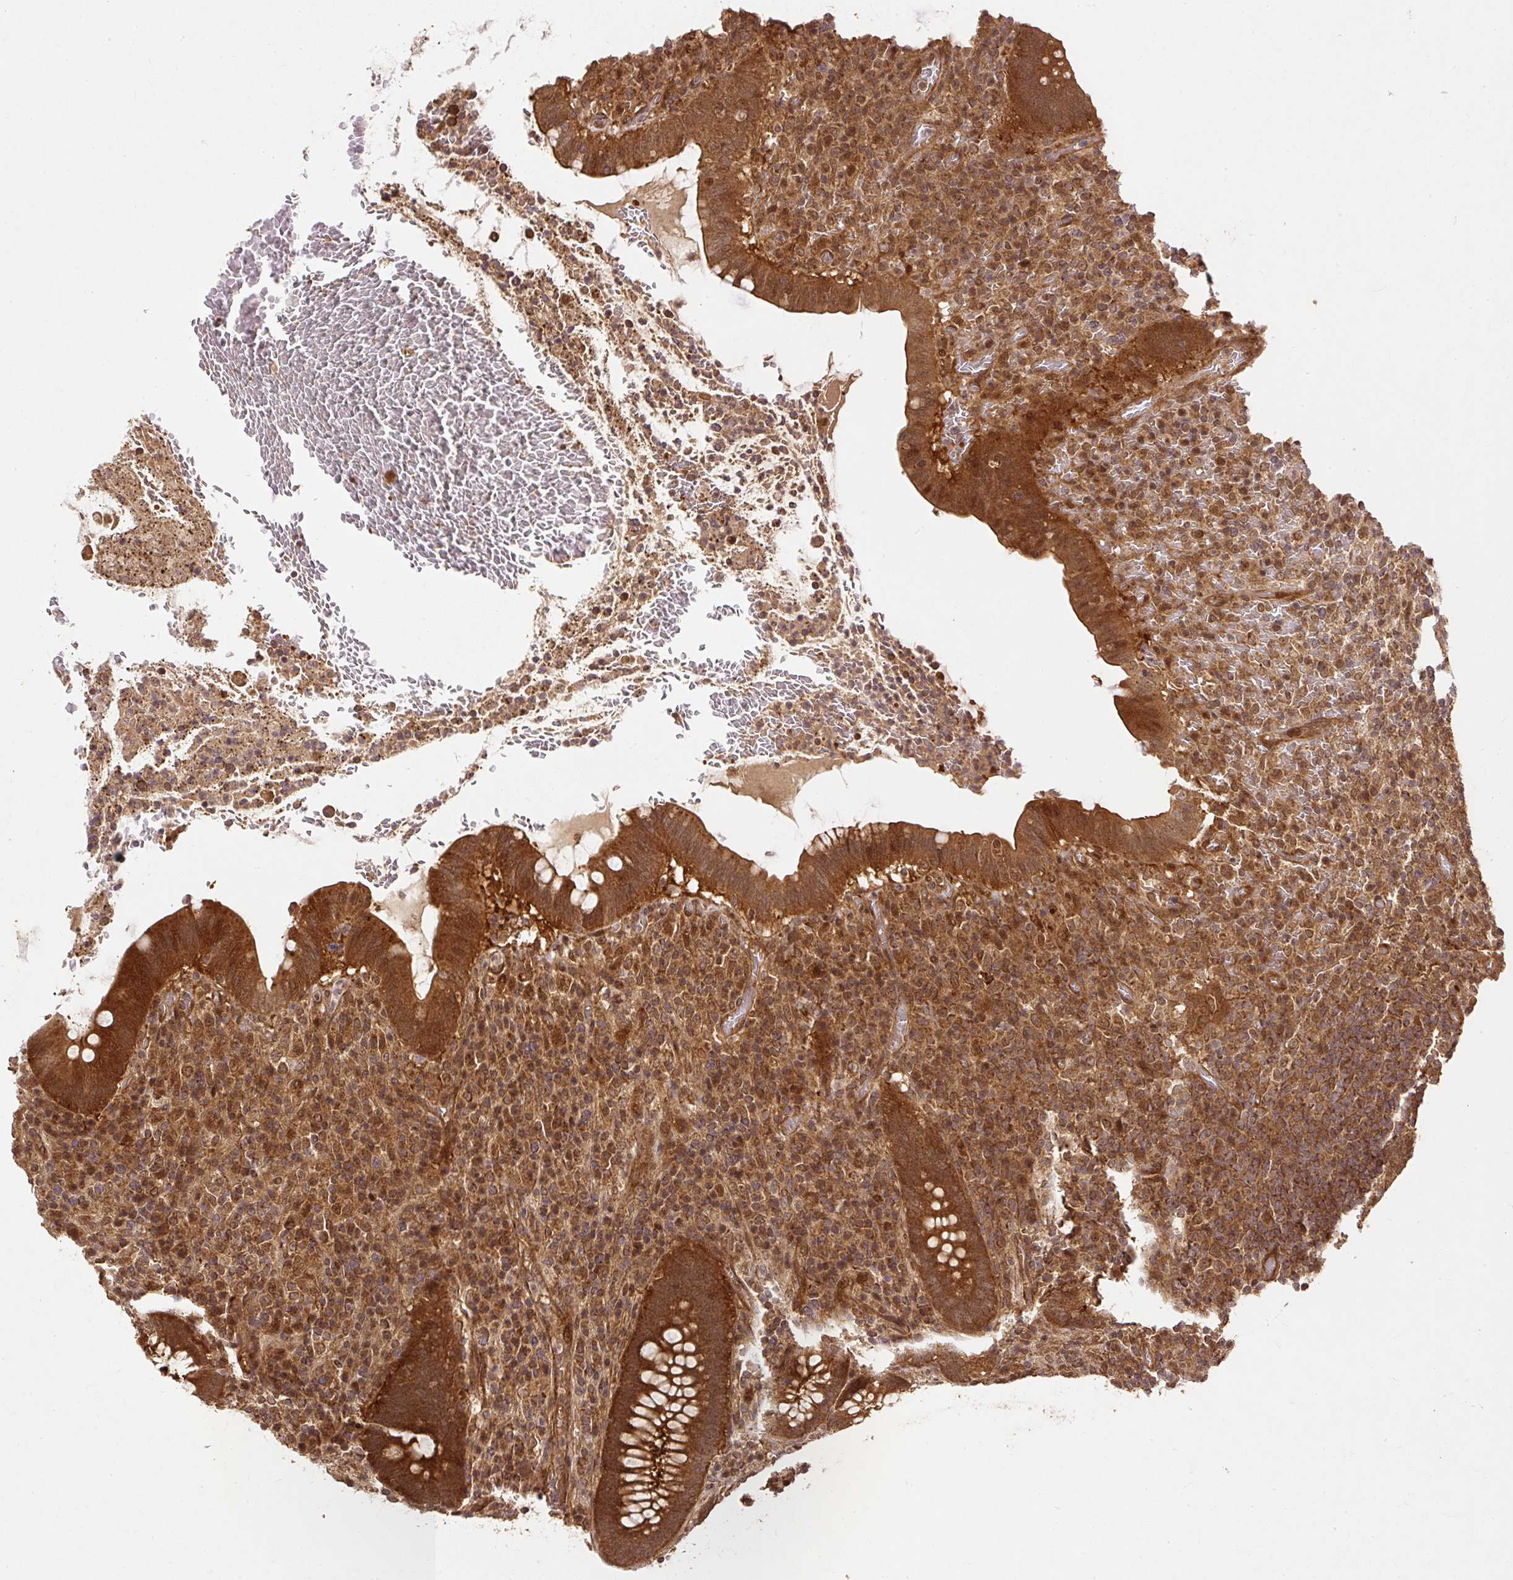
{"staining": {"intensity": "strong", "quantity": ">75%", "location": "cytoplasmic/membranous,nuclear"}, "tissue": "appendix", "cell_type": "Glandular cells", "image_type": "normal", "snomed": [{"axis": "morphology", "description": "Normal tissue, NOS"}, {"axis": "topography", "description": "Appendix"}], "caption": "A brown stain highlights strong cytoplasmic/membranous,nuclear positivity of a protein in glandular cells of normal appendix.", "gene": "PSMD1", "patient": {"sex": "female", "age": 43}}